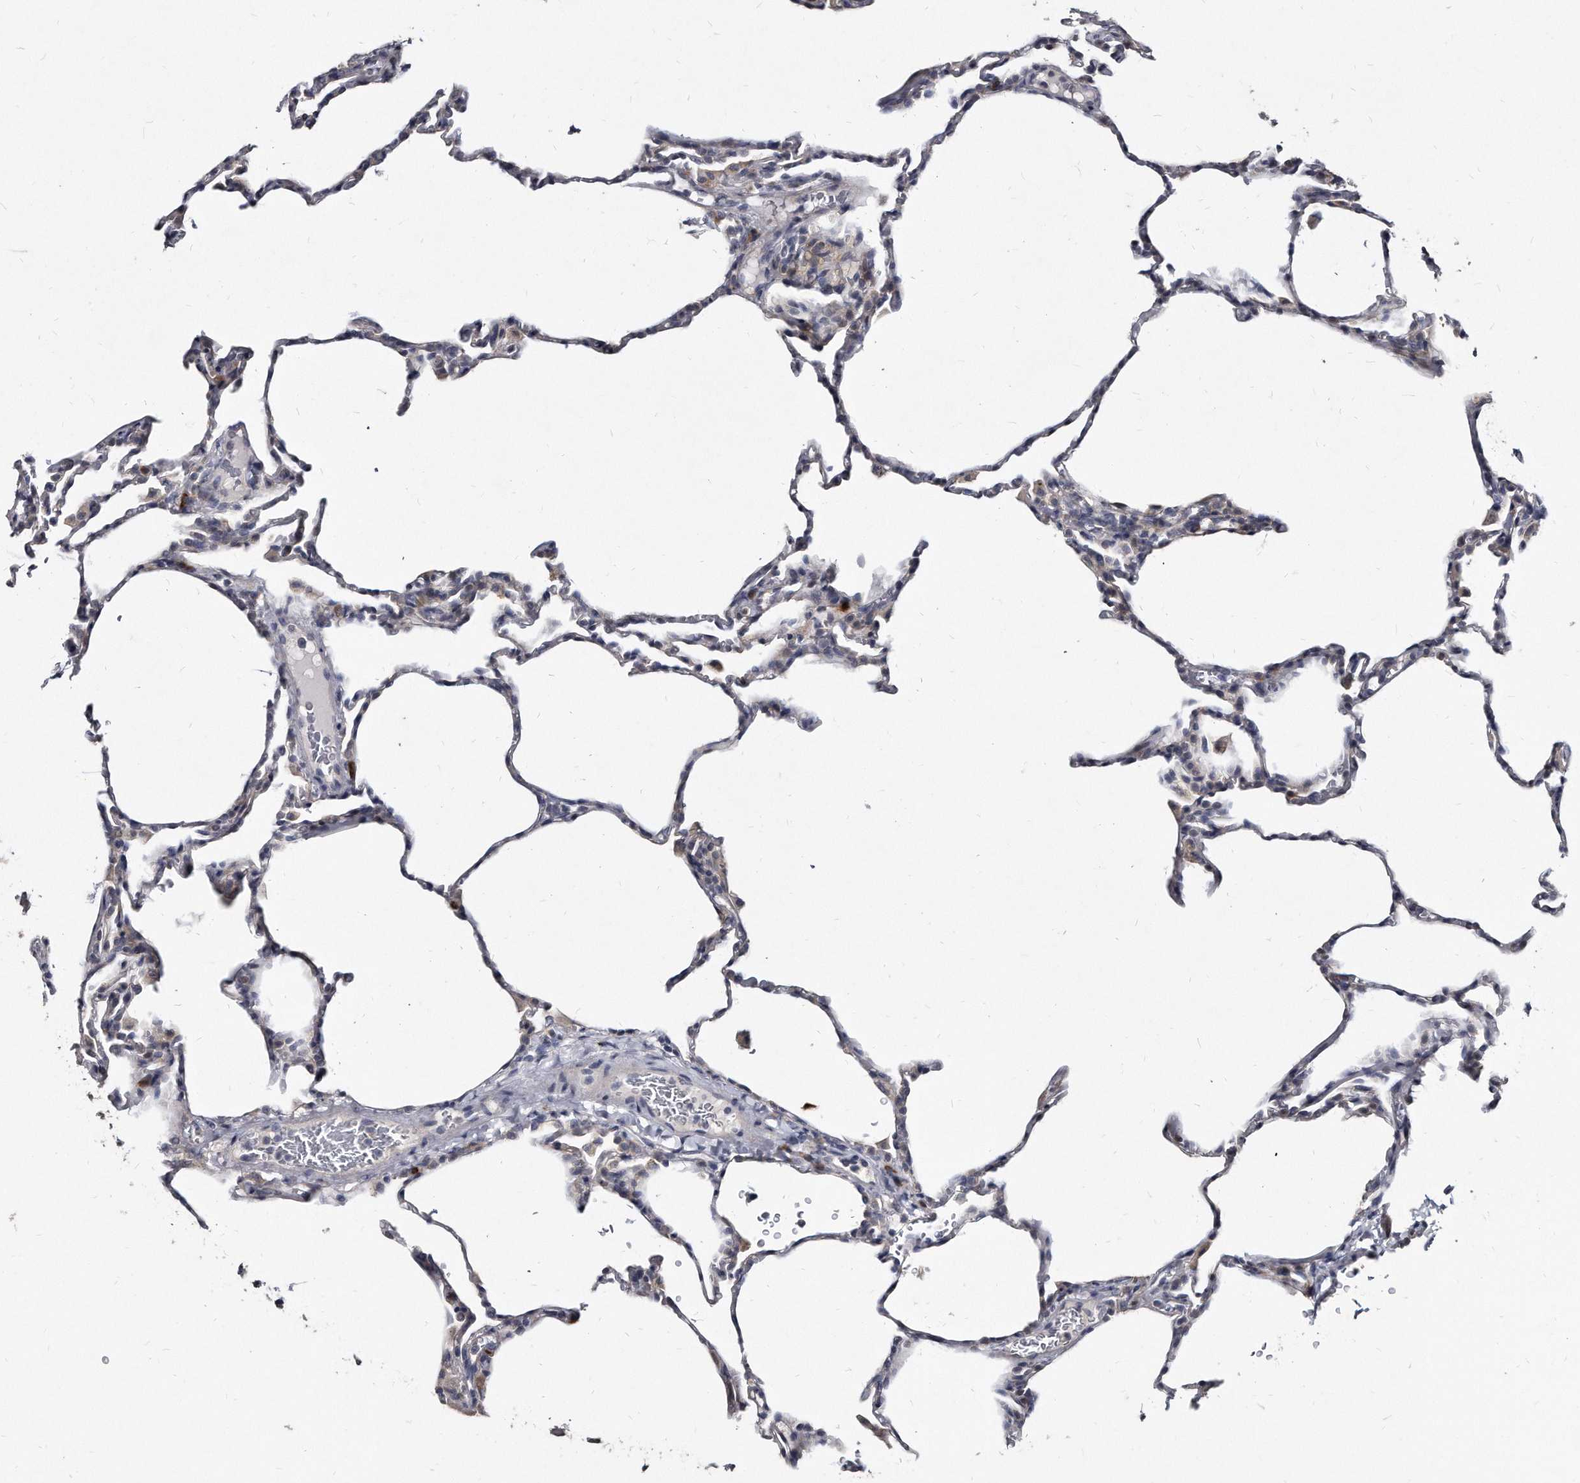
{"staining": {"intensity": "negative", "quantity": "none", "location": "none"}, "tissue": "lung", "cell_type": "Alveolar cells", "image_type": "normal", "snomed": [{"axis": "morphology", "description": "Normal tissue, NOS"}, {"axis": "topography", "description": "Lung"}], "caption": "IHC image of normal lung: lung stained with DAB shows no significant protein staining in alveolar cells. (Immunohistochemistry (ihc), brightfield microscopy, high magnification).", "gene": "KLHDC3", "patient": {"sex": "male", "age": 20}}